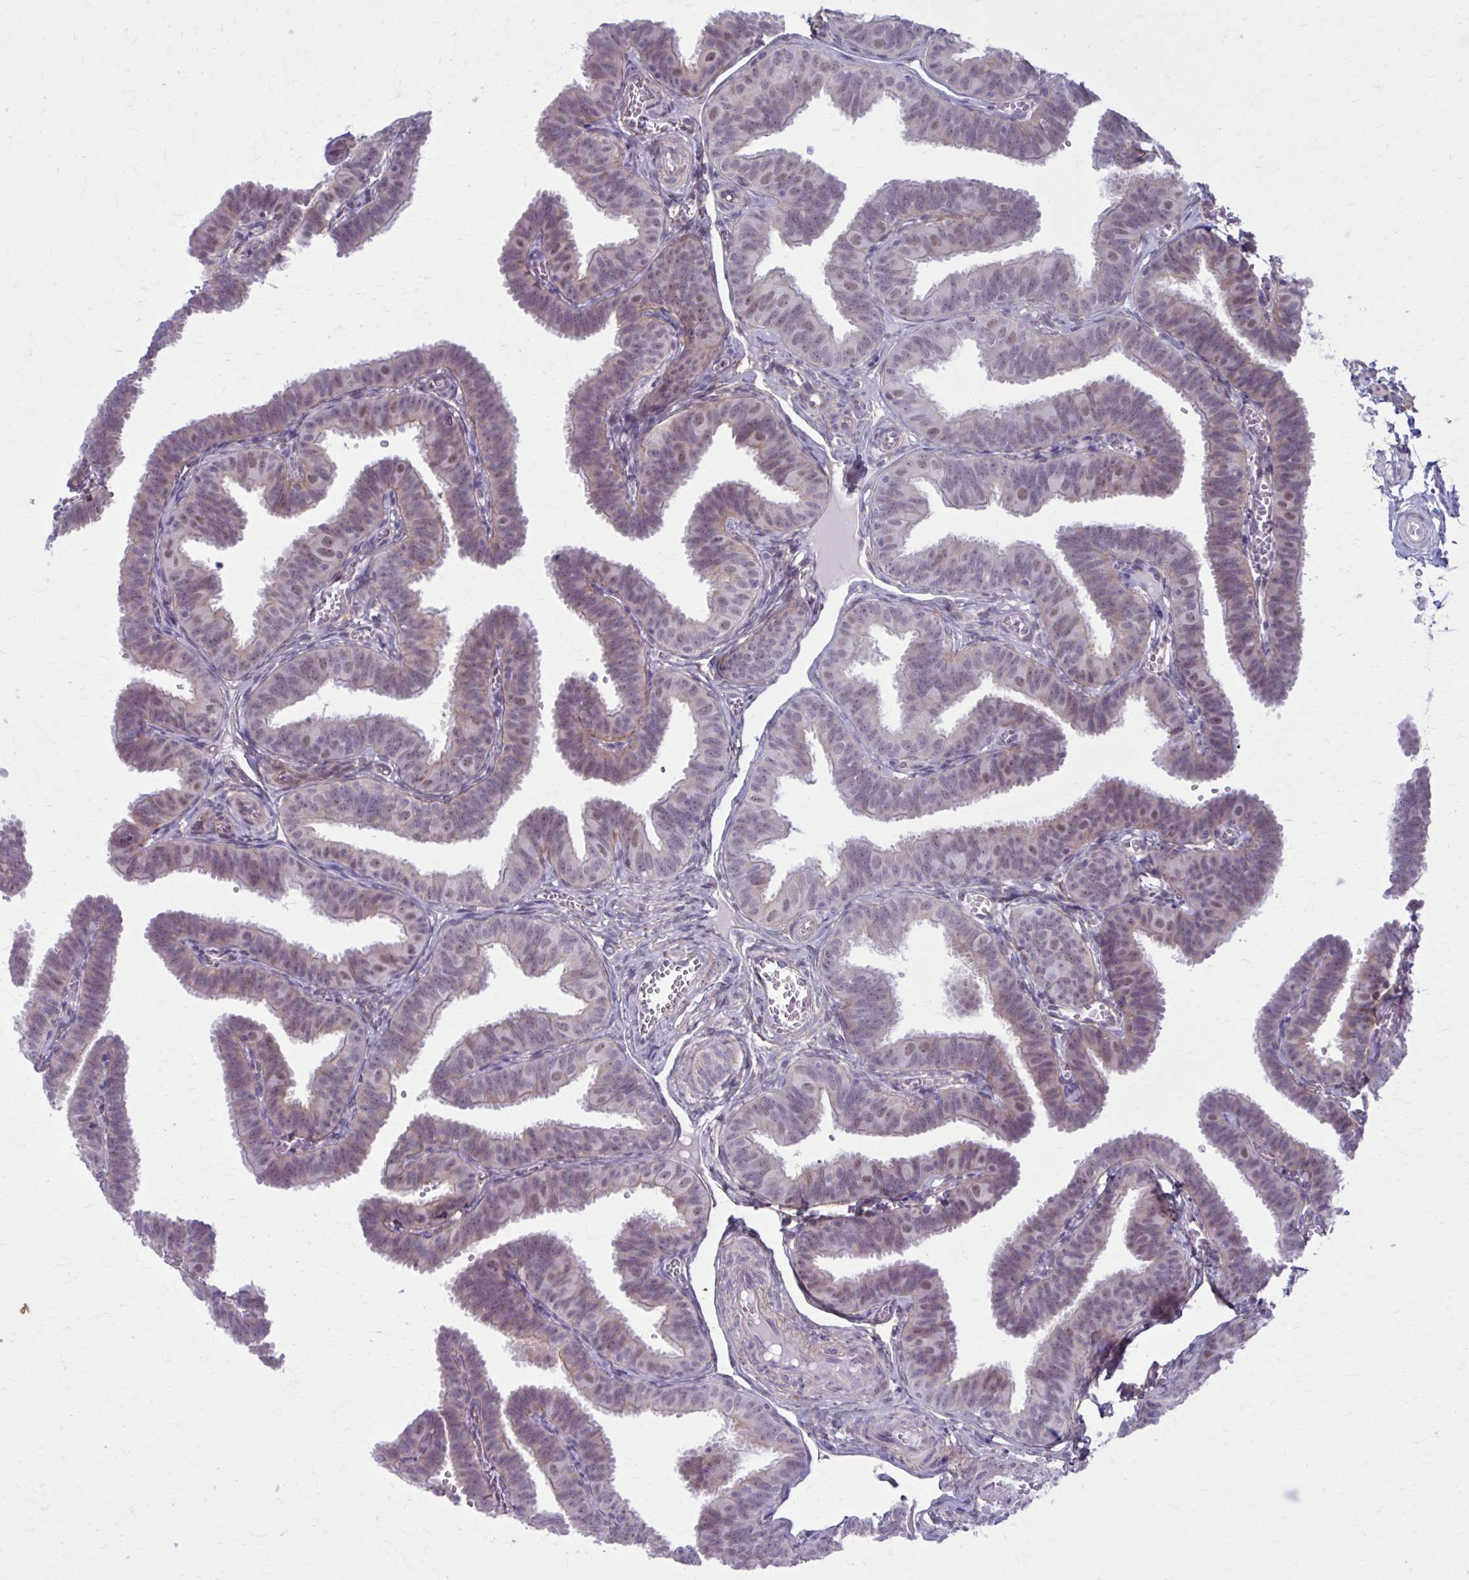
{"staining": {"intensity": "weak", "quantity": "<25%", "location": "nuclear"}, "tissue": "fallopian tube", "cell_type": "Glandular cells", "image_type": "normal", "snomed": [{"axis": "morphology", "description": "Normal tissue, NOS"}, {"axis": "topography", "description": "Fallopian tube"}], "caption": "Immunohistochemistry (IHC) of normal human fallopian tube displays no expression in glandular cells.", "gene": "NUMBL", "patient": {"sex": "female", "age": 25}}